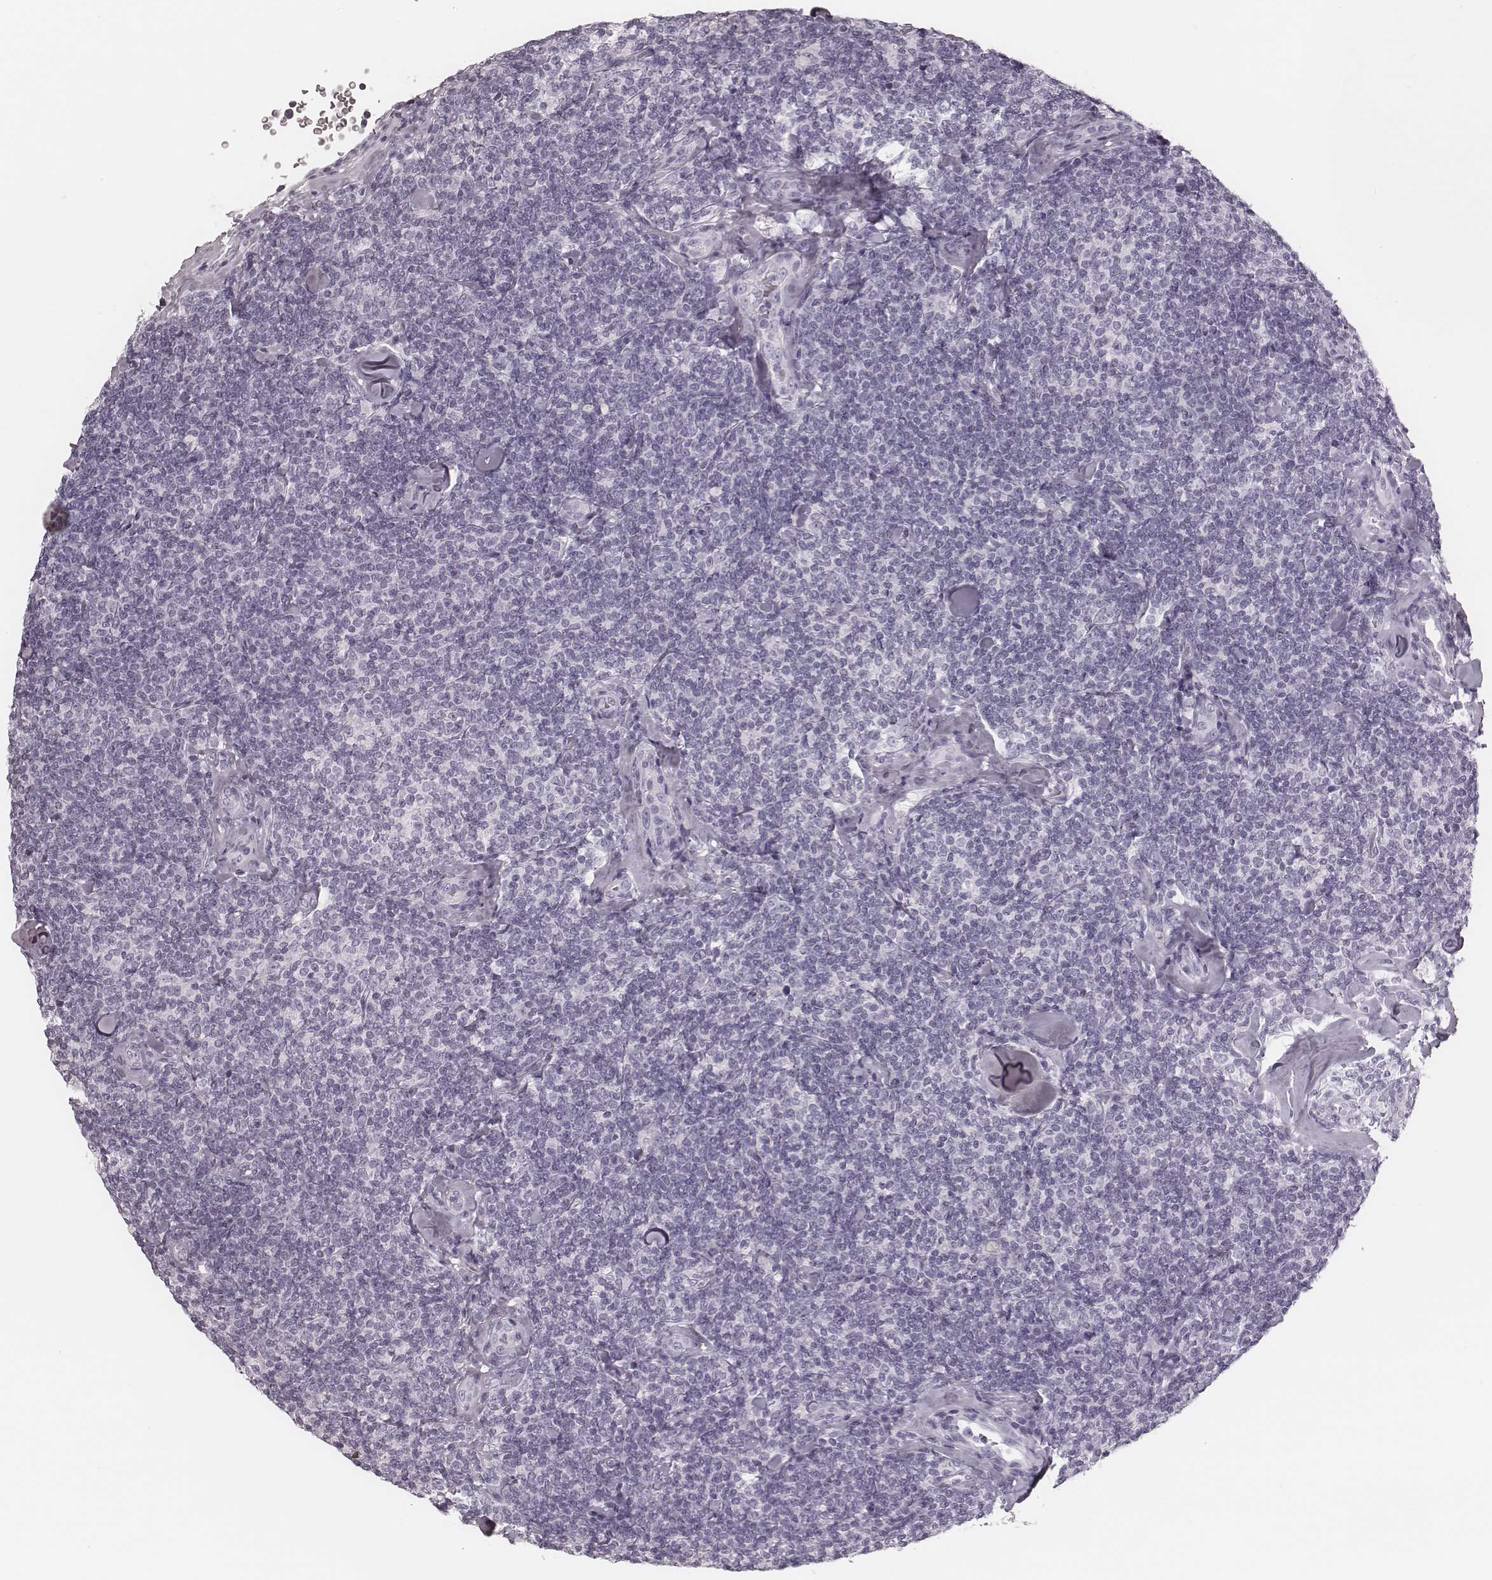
{"staining": {"intensity": "negative", "quantity": "none", "location": "none"}, "tissue": "lymphoma", "cell_type": "Tumor cells", "image_type": "cancer", "snomed": [{"axis": "morphology", "description": "Malignant lymphoma, non-Hodgkin's type, Low grade"}, {"axis": "topography", "description": "Lymph node"}], "caption": "DAB immunohistochemical staining of malignant lymphoma, non-Hodgkin's type (low-grade) displays no significant expression in tumor cells.", "gene": "MSX1", "patient": {"sex": "female", "age": 56}}